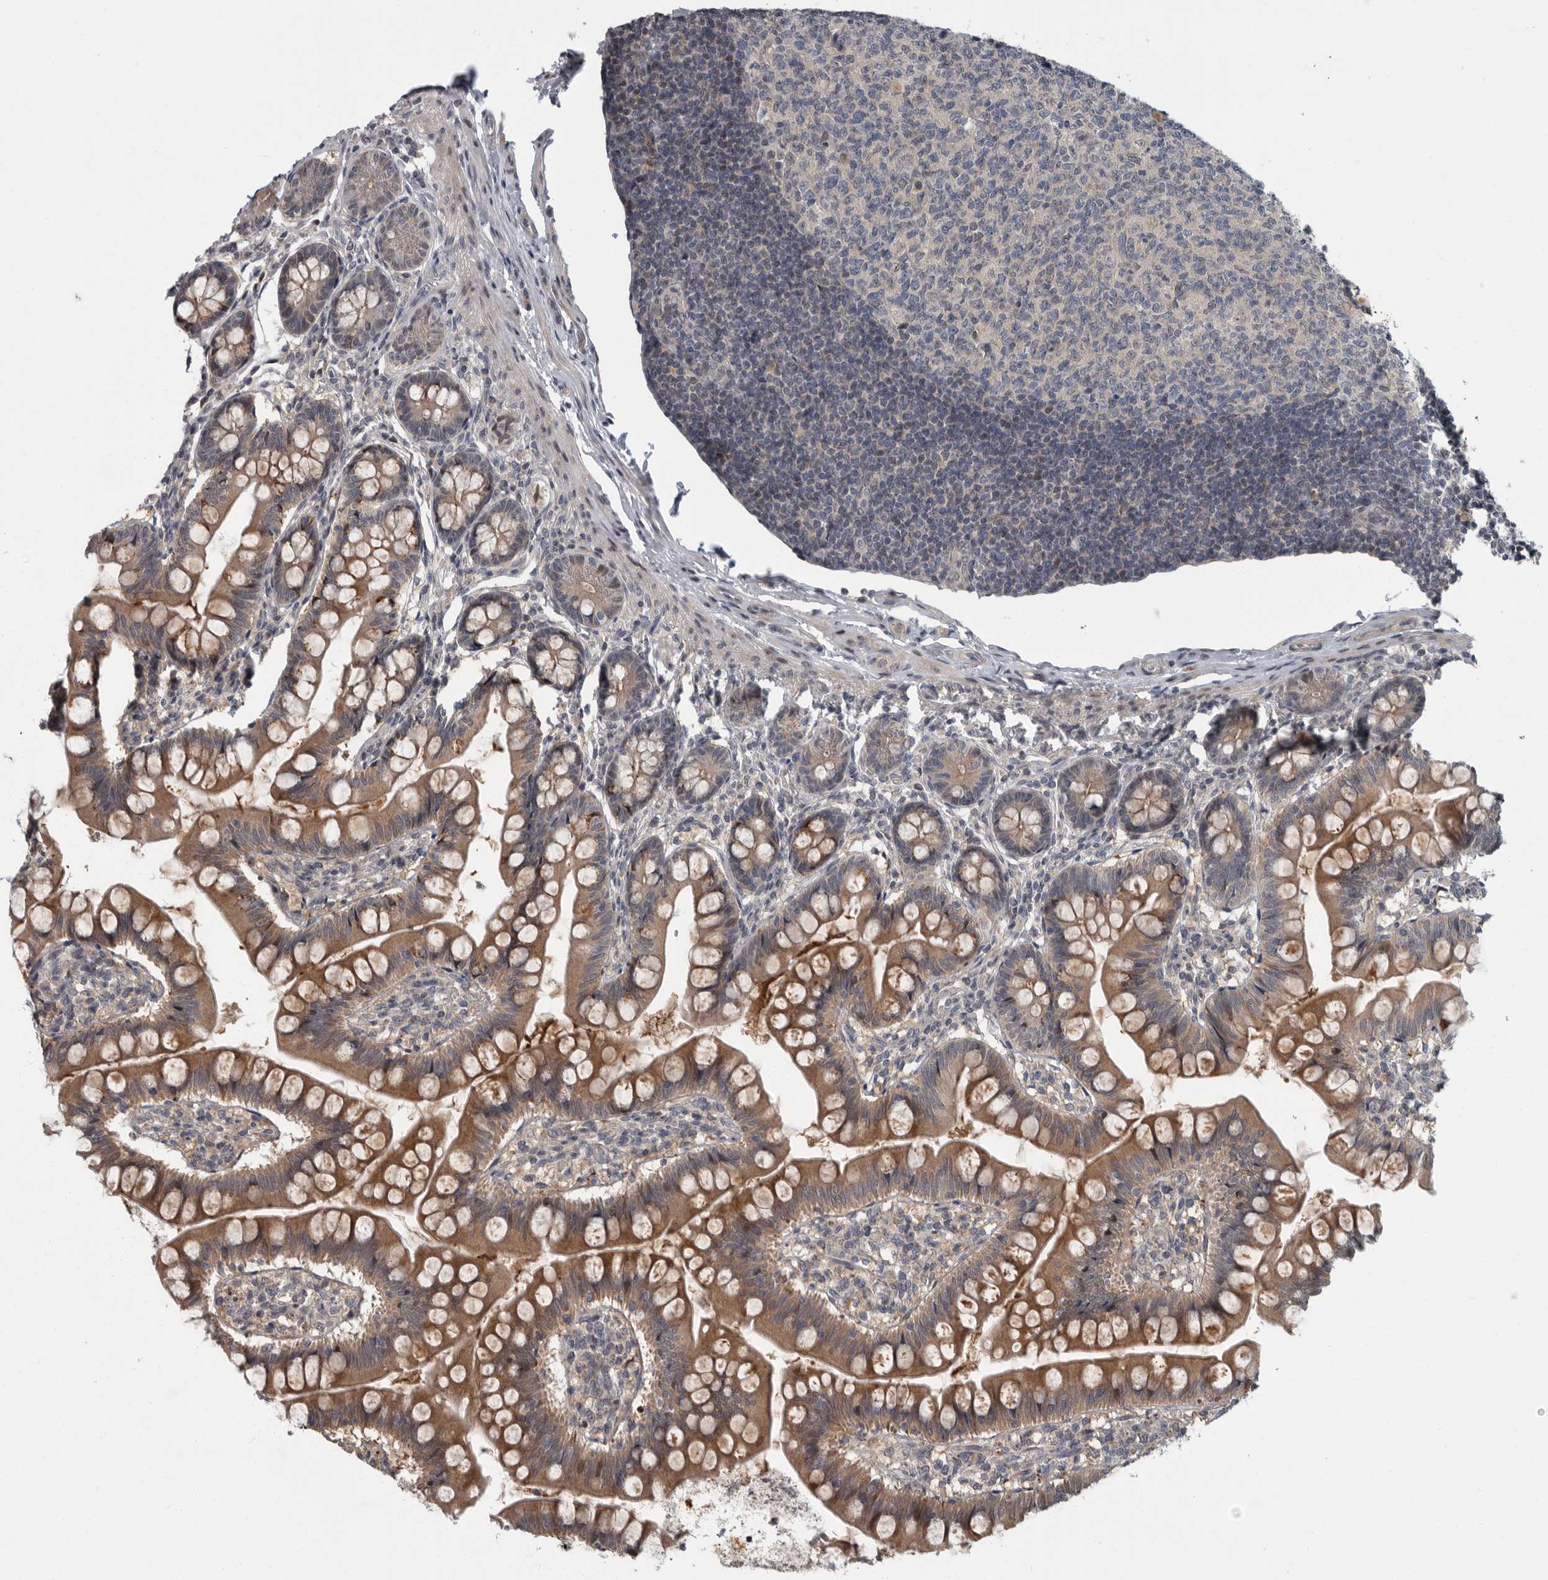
{"staining": {"intensity": "moderate", "quantity": ">75%", "location": "cytoplasmic/membranous"}, "tissue": "small intestine", "cell_type": "Glandular cells", "image_type": "normal", "snomed": [{"axis": "morphology", "description": "Normal tissue, NOS"}, {"axis": "topography", "description": "Small intestine"}], "caption": "The photomicrograph demonstrates staining of unremarkable small intestine, revealing moderate cytoplasmic/membranous protein expression (brown color) within glandular cells. (DAB (3,3'-diaminobenzidine) IHC with brightfield microscopy, high magnification).", "gene": "PDE7A", "patient": {"sex": "male", "age": 7}}